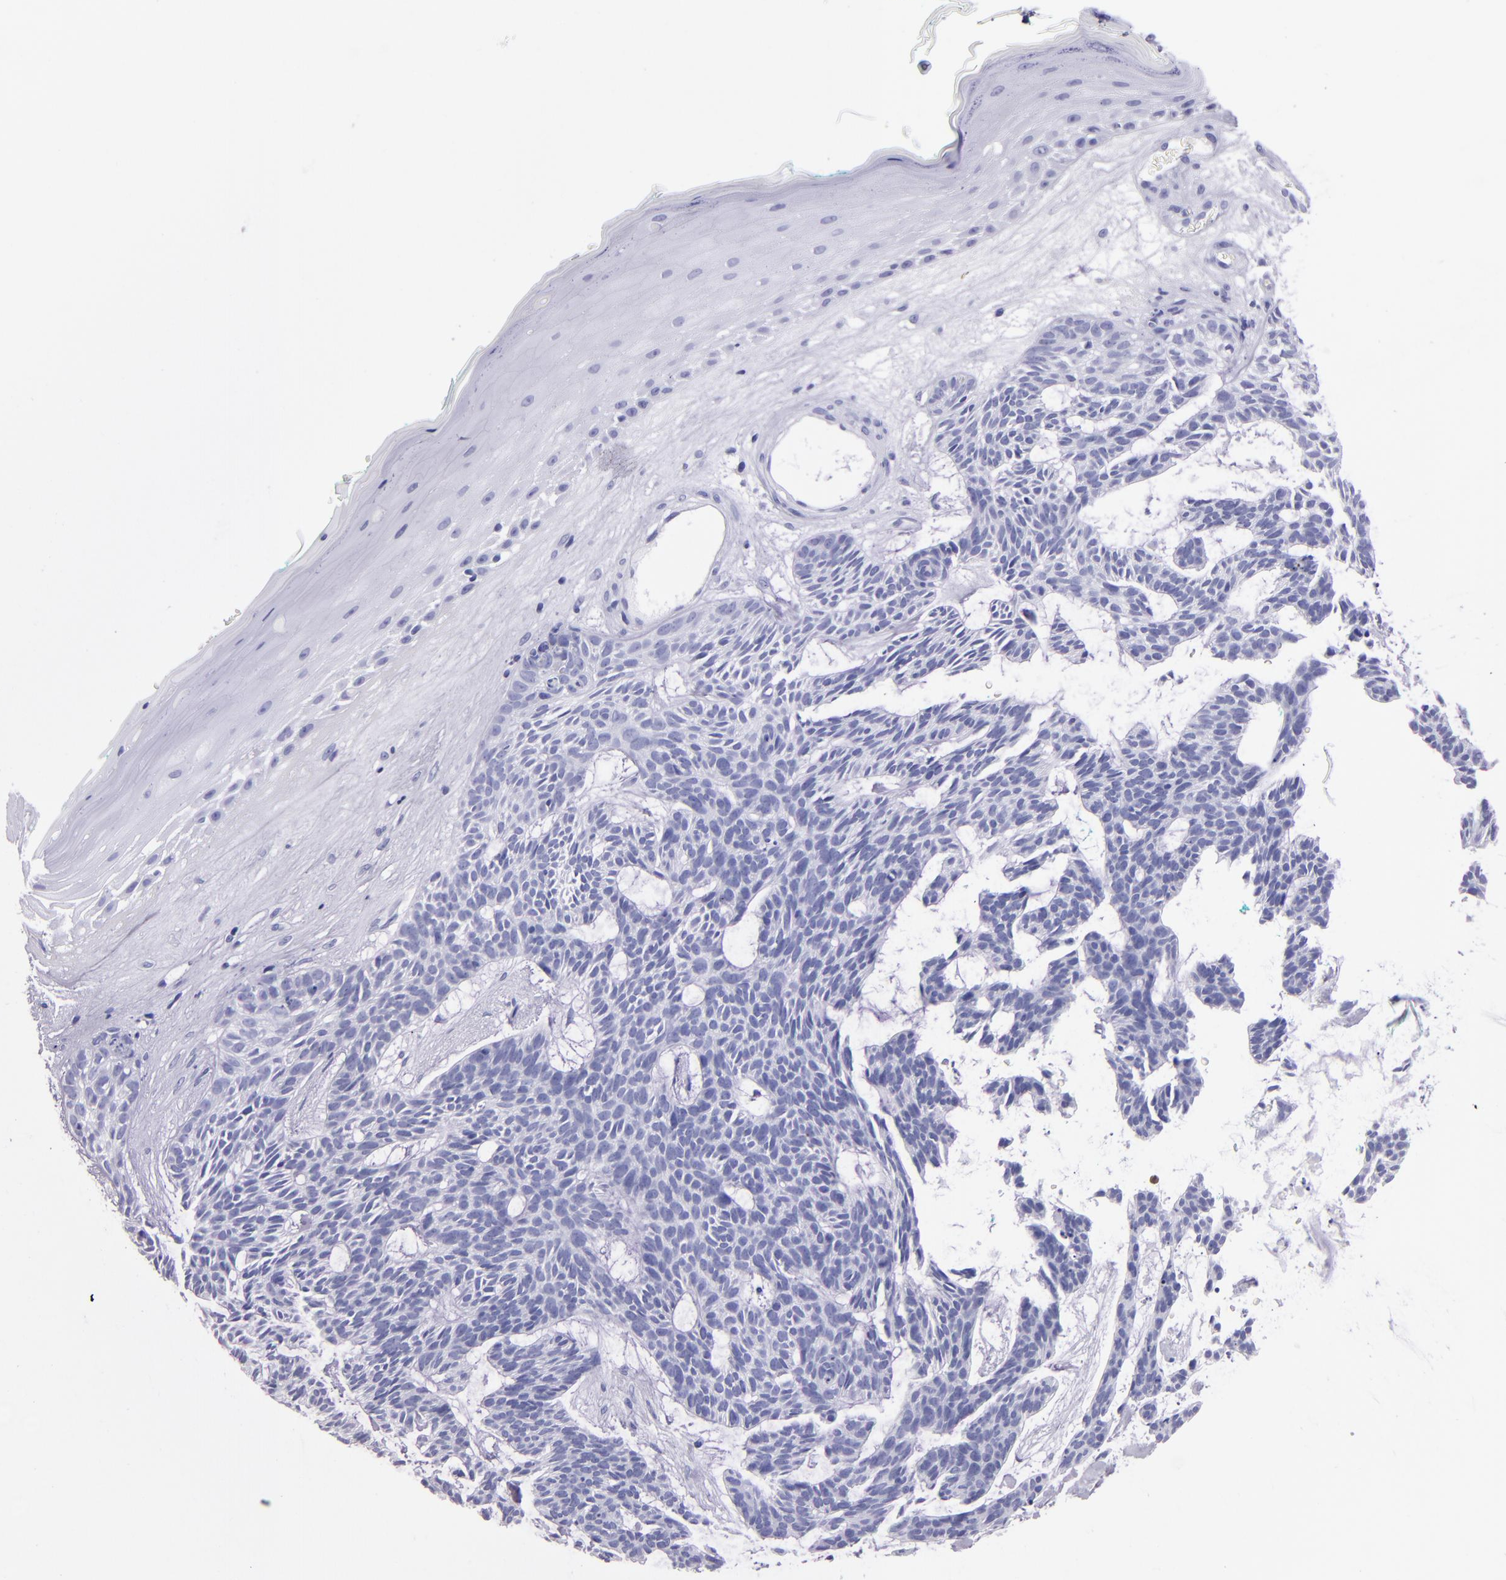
{"staining": {"intensity": "negative", "quantity": "none", "location": "none"}, "tissue": "skin cancer", "cell_type": "Tumor cells", "image_type": "cancer", "snomed": [{"axis": "morphology", "description": "Basal cell carcinoma"}, {"axis": "topography", "description": "Skin"}], "caption": "IHC of skin cancer exhibits no expression in tumor cells.", "gene": "CR1", "patient": {"sex": "male", "age": 75}}